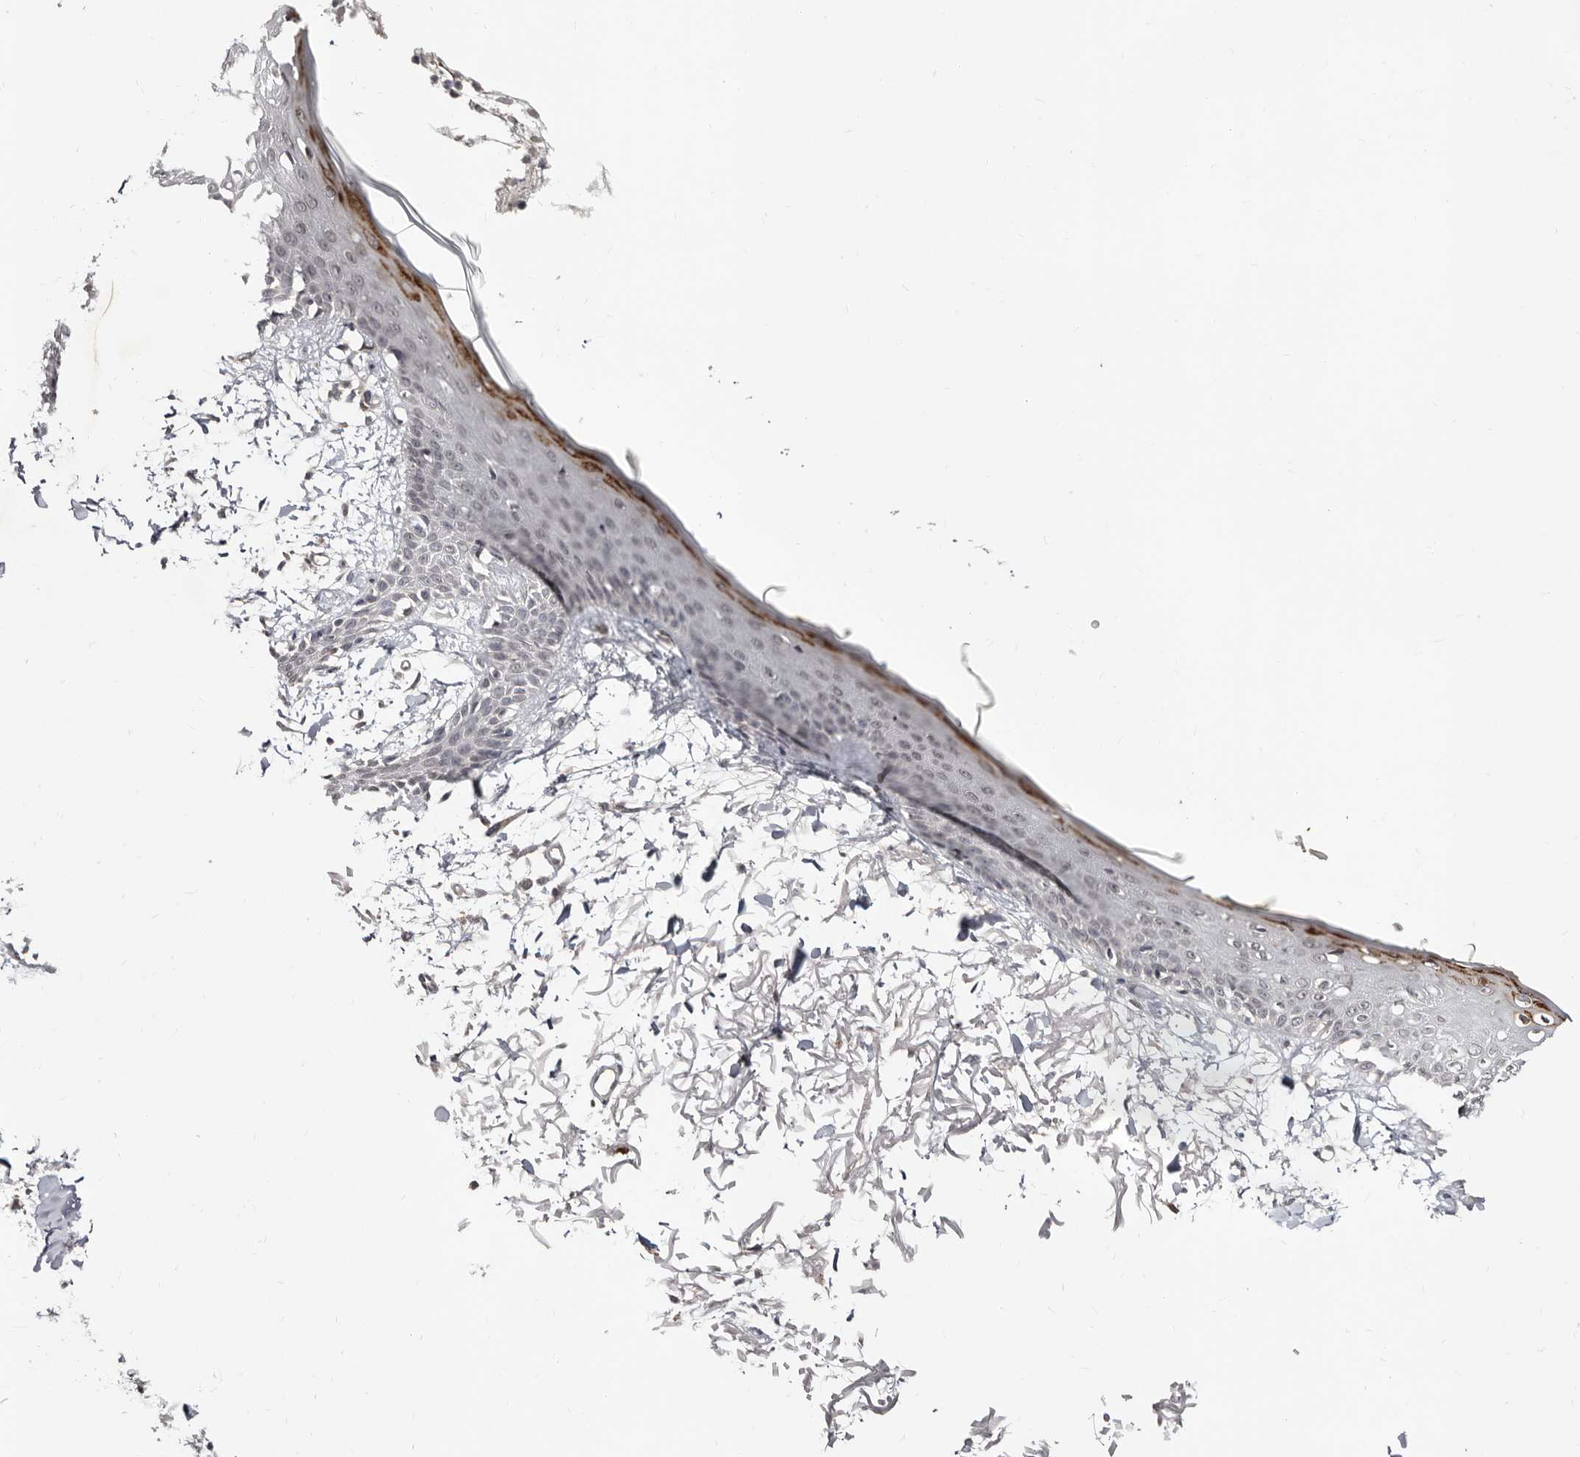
{"staining": {"intensity": "negative", "quantity": "none", "location": "none"}, "tissue": "skin", "cell_type": "Fibroblasts", "image_type": "normal", "snomed": [{"axis": "morphology", "description": "Normal tissue, NOS"}, {"axis": "morphology", "description": "Squamous cell carcinoma, NOS"}, {"axis": "topography", "description": "Skin"}, {"axis": "topography", "description": "Peripheral nerve tissue"}], "caption": "This micrograph is of normal skin stained with immunohistochemistry (IHC) to label a protein in brown with the nuclei are counter-stained blue. There is no expression in fibroblasts. (DAB (3,3'-diaminobenzidine) immunohistochemistry (IHC), high magnification).", "gene": "LCORL", "patient": {"sex": "male", "age": 83}}